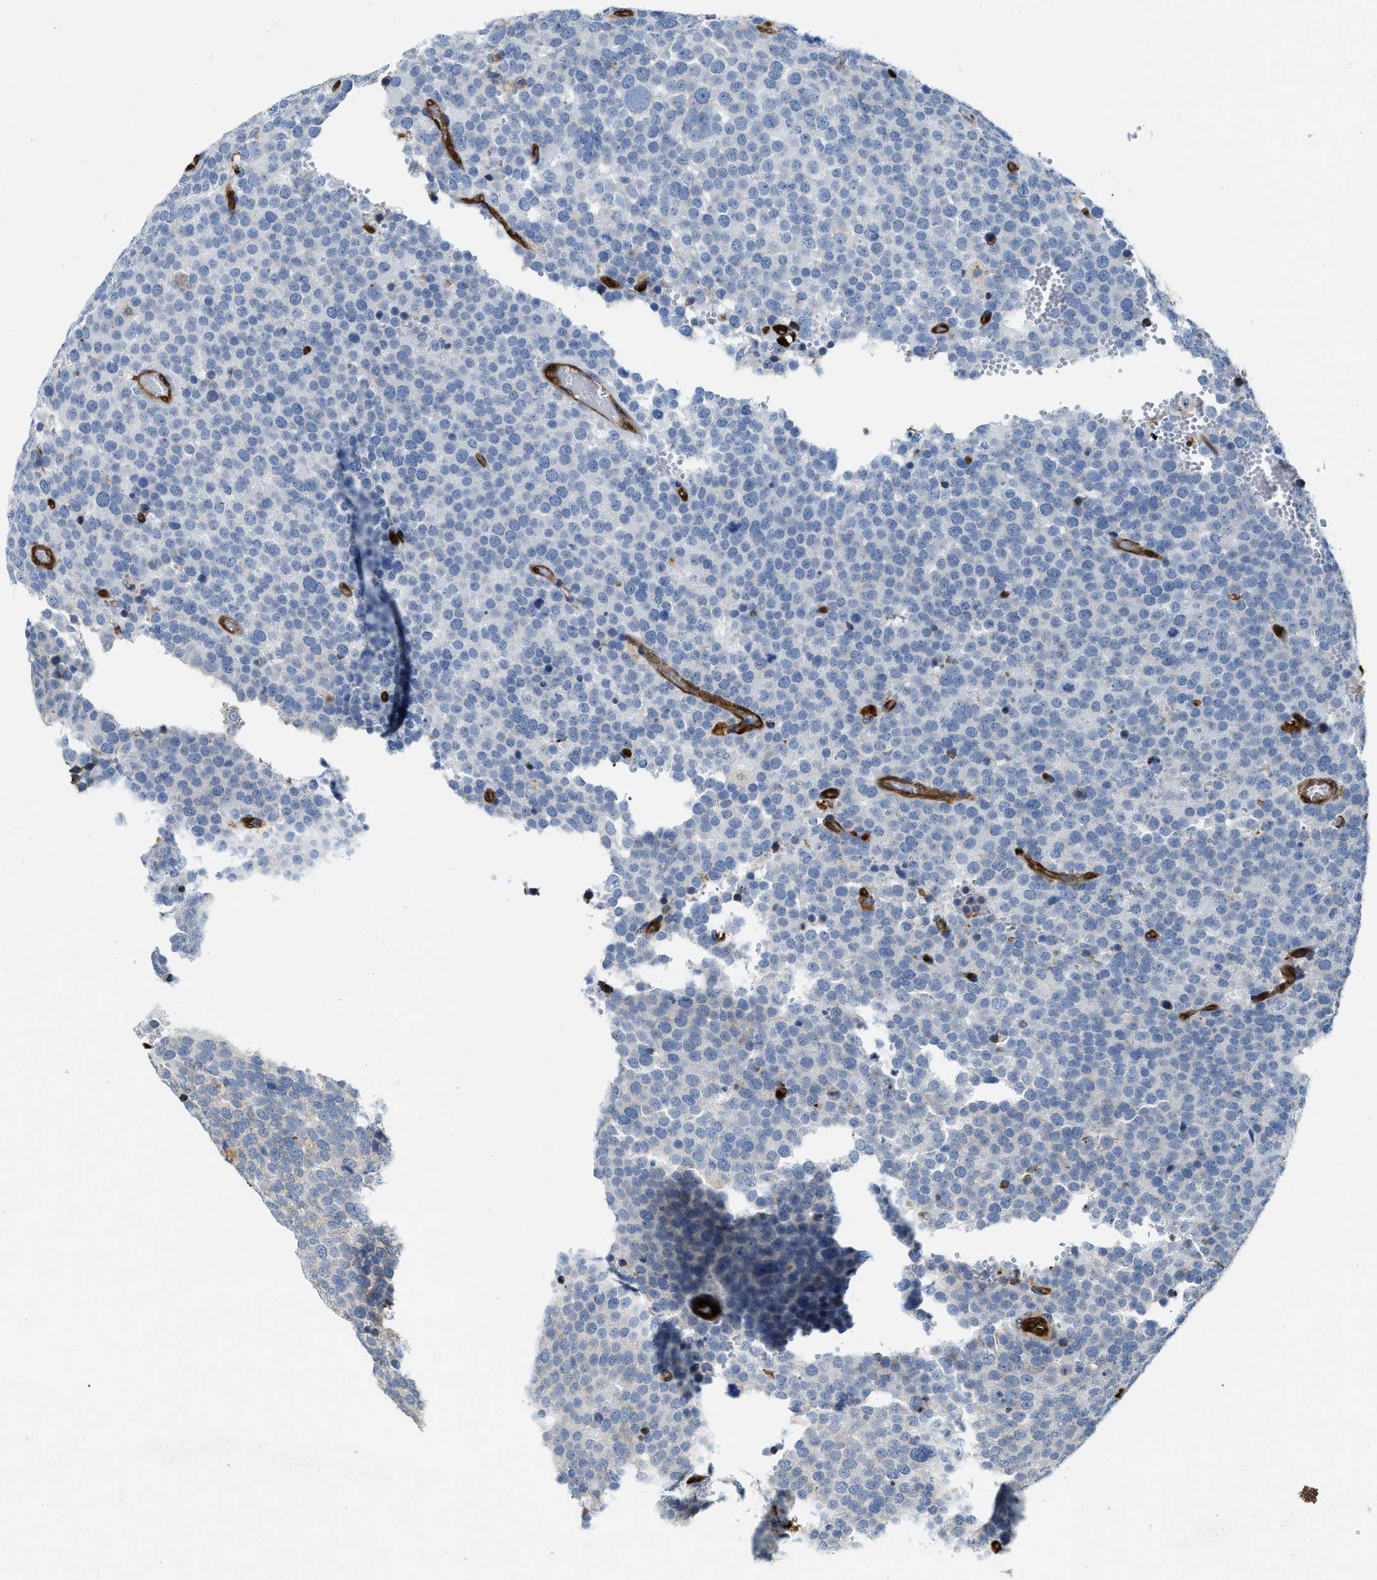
{"staining": {"intensity": "negative", "quantity": "none", "location": "none"}, "tissue": "testis cancer", "cell_type": "Tumor cells", "image_type": "cancer", "snomed": [{"axis": "morphology", "description": "Normal tissue, NOS"}, {"axis": "morphology", "description": "Seminoma, NOS"}, {"axis": "topography", "description": "Testis"}], "caption": "High magnification brightfield microscopy of testis cancer stained with DAB (3,3'-diaminobenzidine) (brown) and counterstained with hematoxylin (blue): tumor cells show no significant positivity.", "gene": "ASS1", "patient": {"sex": "male", "age": 71}}